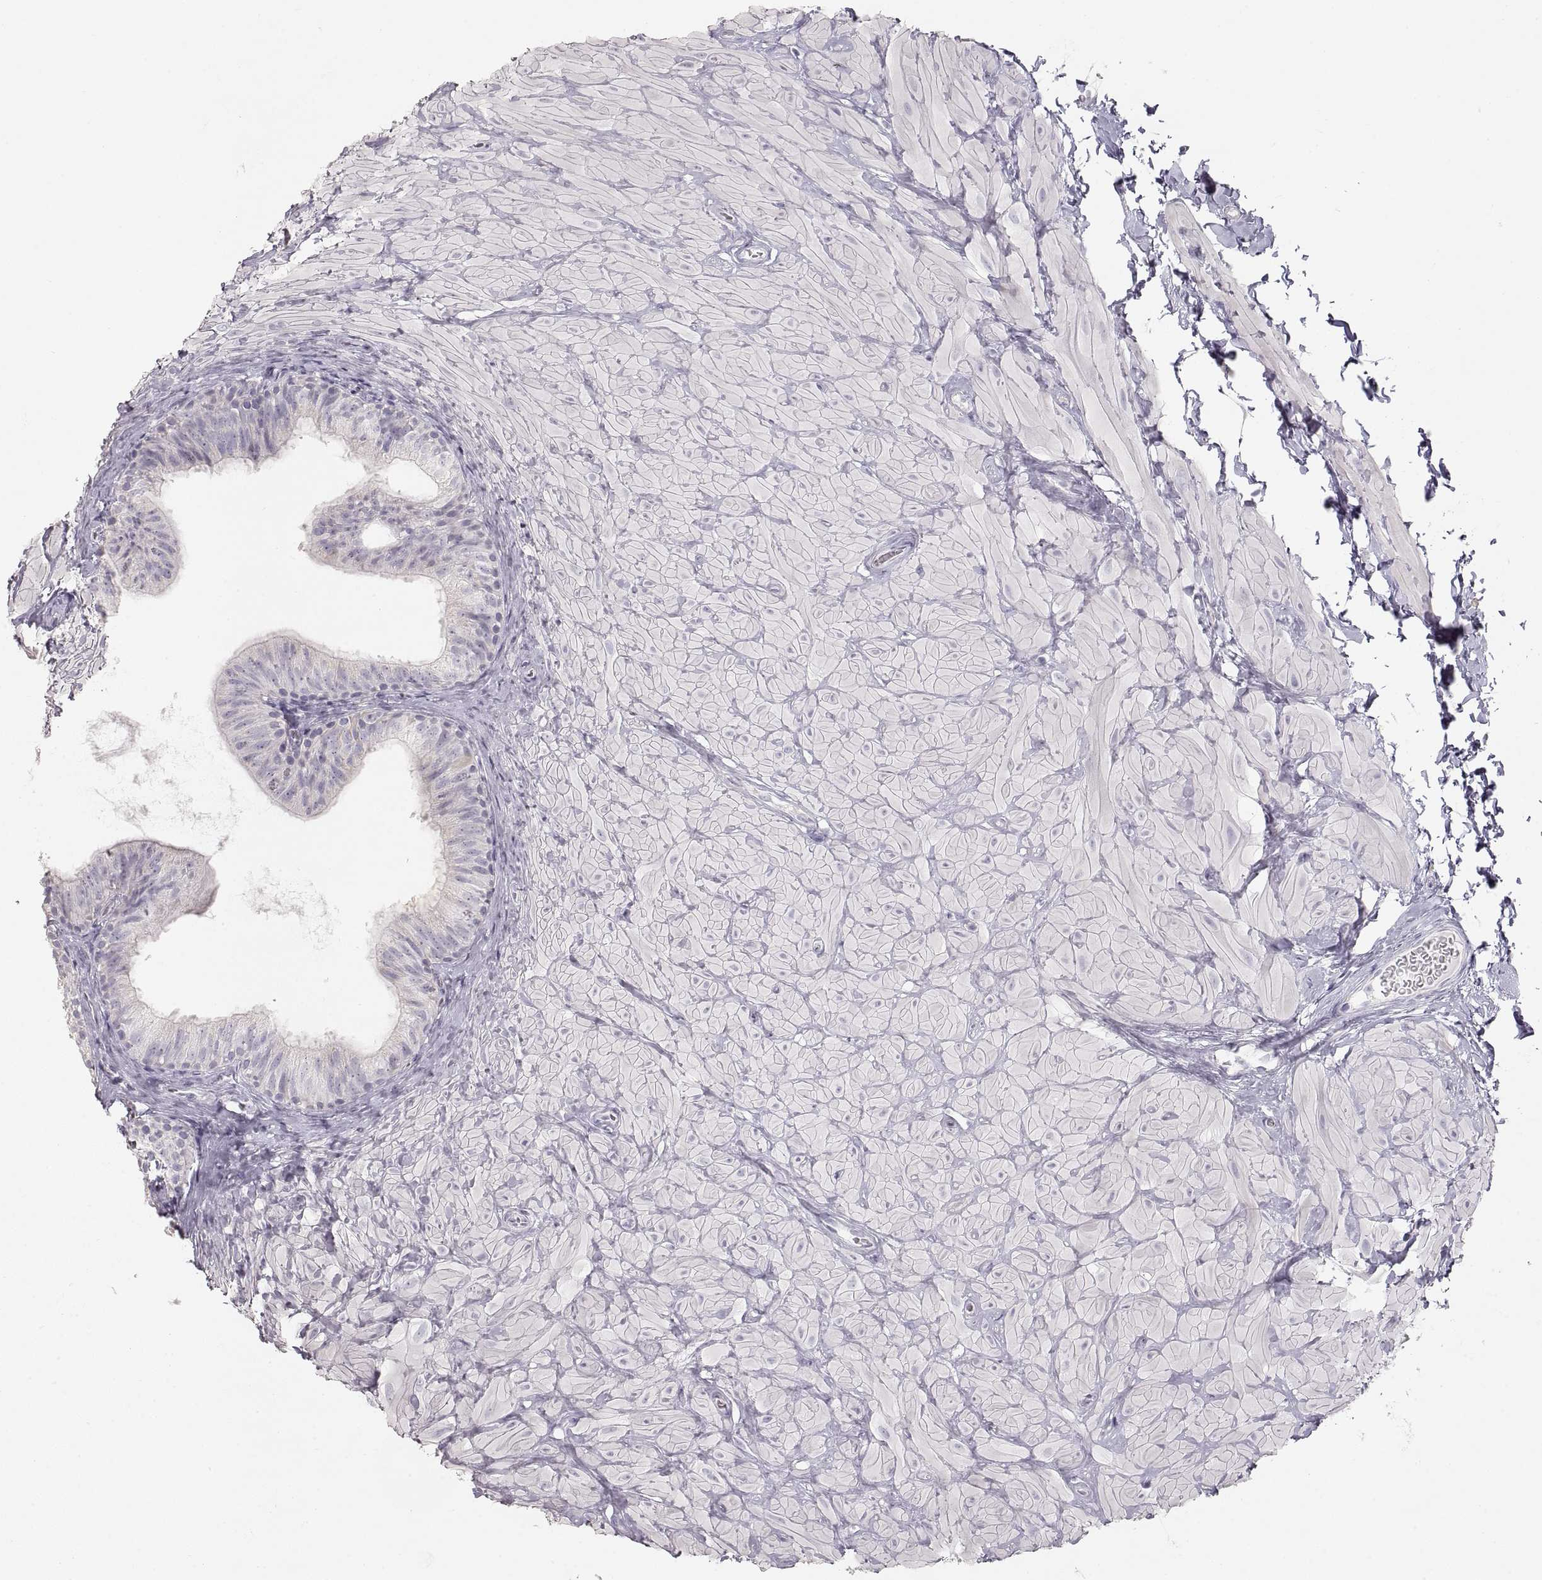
{"staining": {"intensity": "negative", "quantity": "none", "location": "none"}, "tissue": "epididymis", "cell_type": "Glandular cells", "image_type": "normal", "snomed": [{"axis": "morphology", "description": "Normal tissue, NOS"}, {"axis": "topography", "description": "Epididymis"}, {"axis": "topography", "description": "Vas deferens"}], "caption": "Protein analysis of unremarkable epididymis shows no significant positivity in glandular cells. (IHC, brightfield microscopy, high magnification).", "gene": "ZP3", "patient": {"sex": "male", "age": 23}}